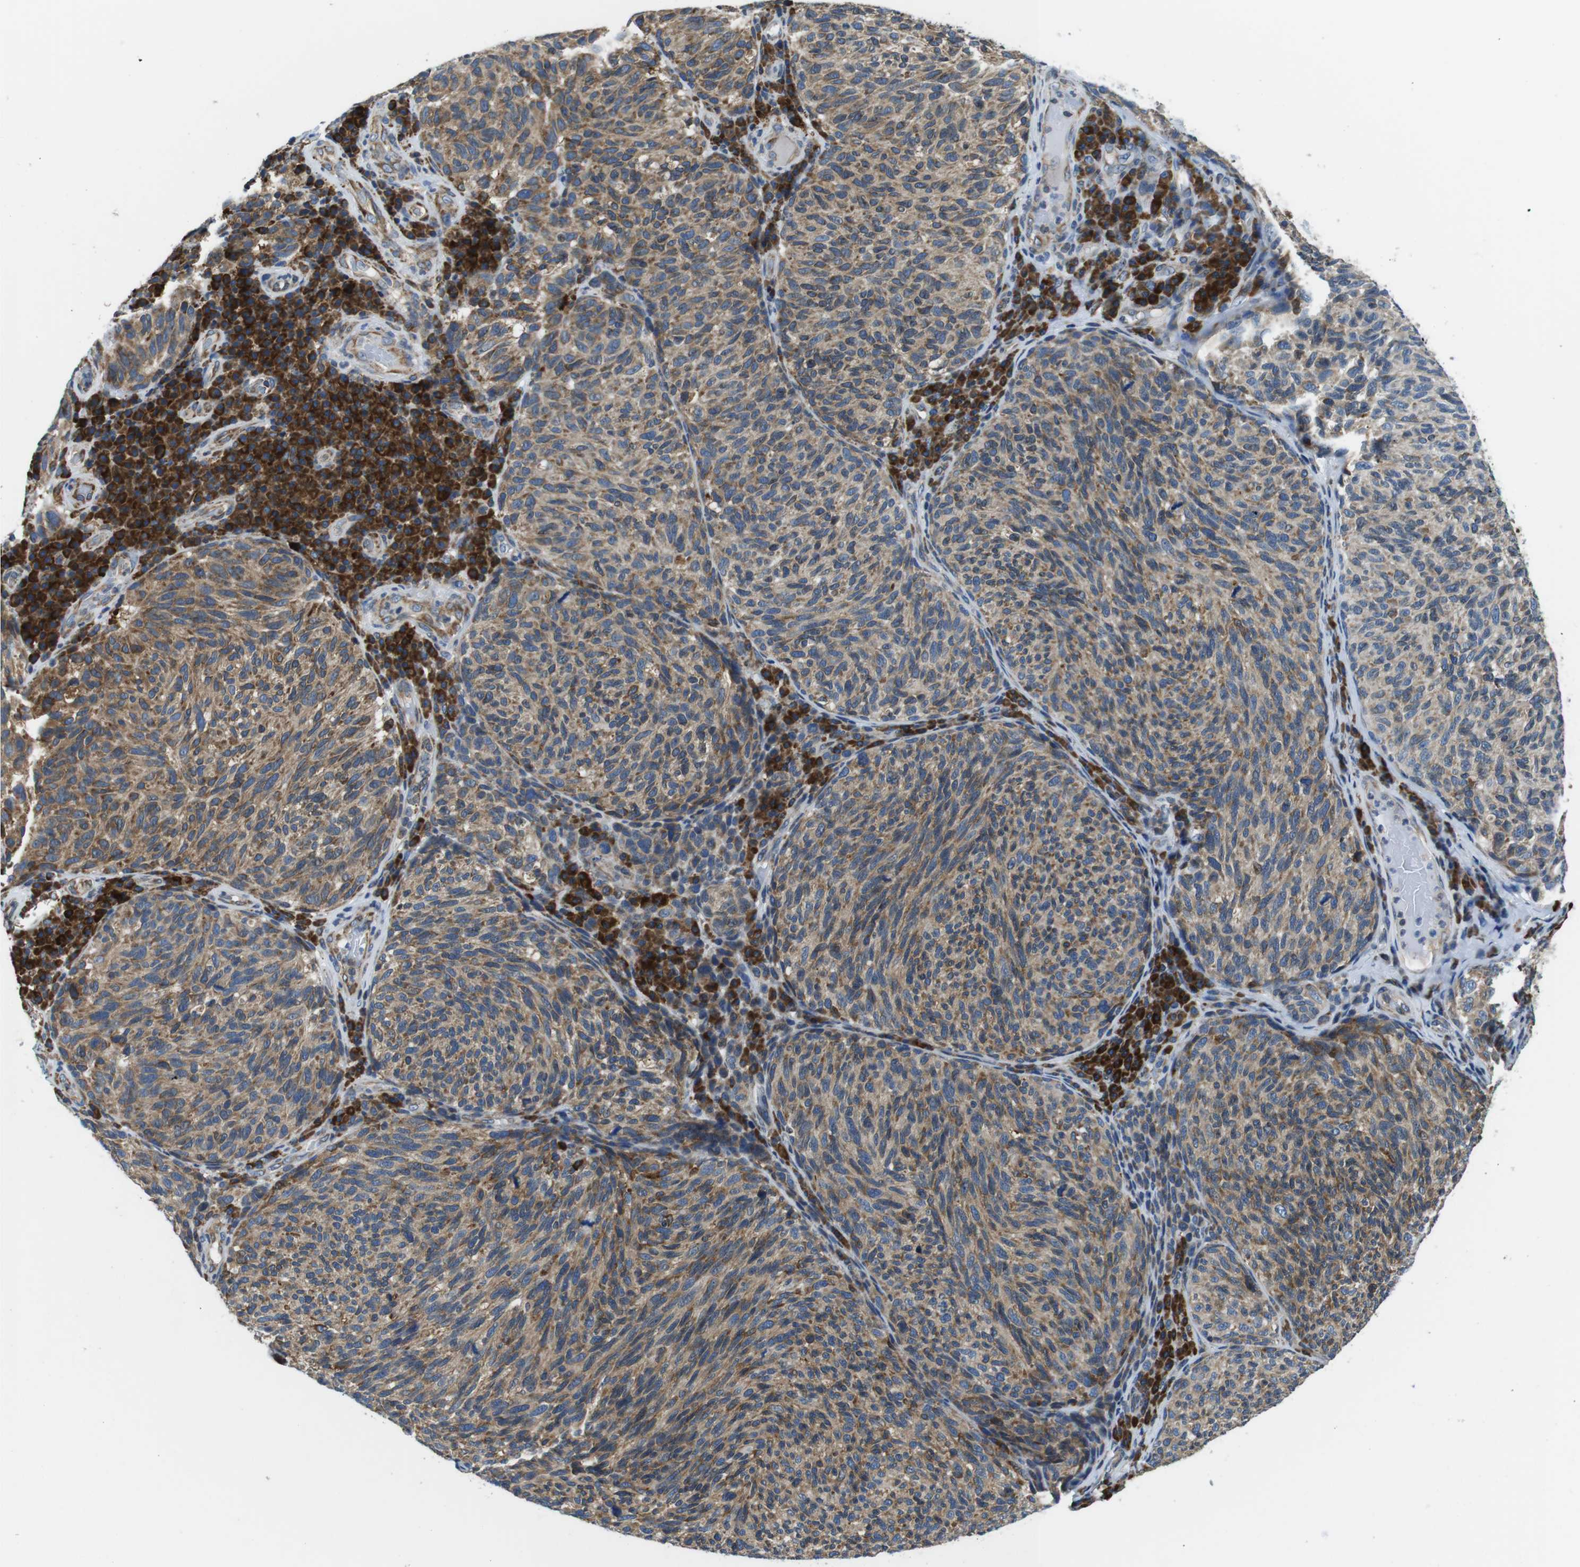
{"staining": {"intensity": "moderate", "quantity": ">75%", "location": "cytoplasmic/membranous"}, "tissue": "melanoma", "cell_type": "Tumor cells", "image_type": "cancer", "snomed": [{"axis": "morphology", "description": "Malignant melanoma, NOS"}, {"axis": "topography", "description": "Skin"}], "caption": "Protein analysis of malignant melanoma tissue demonstrates moderate cytoplasmic/membranous staining in approximately >75% of tumor cells.", "gene": "UGGT1", "patient": {"sex": "female", "age": 73}}